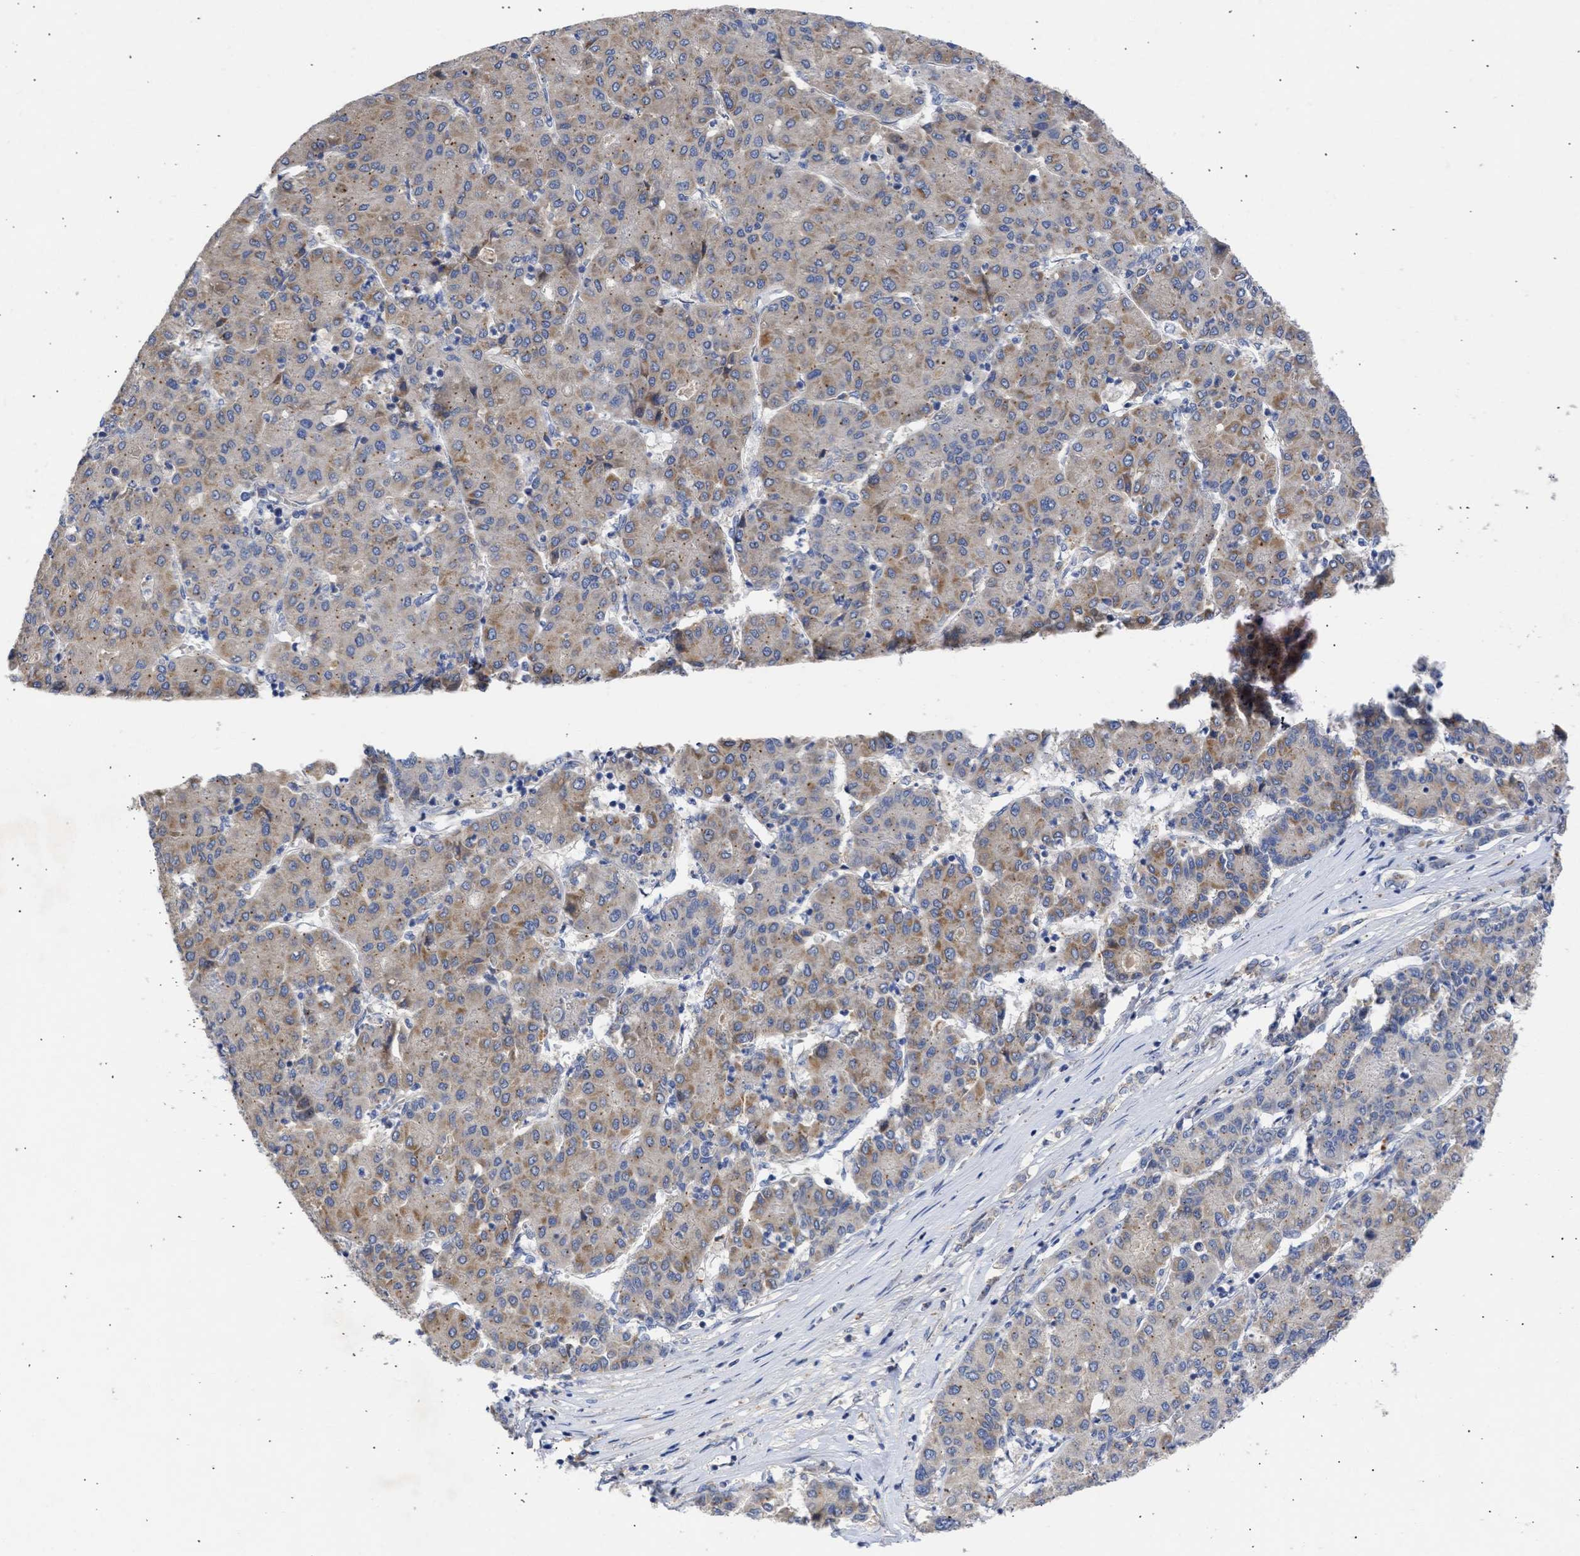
{"staining": {"intensity": "moderate", "quantity": "<25%", "location": "cytoplasmic/membranous"}, "tissue": "liver cancer", "cell_type": "Tumor cells", "image_type": "cancer", "snomed": [{"axis": "morphology", "description": "Carcinoma, Hepatocellular, NOS"}, {"axis": "topography", "description": "Liver"}], "caption": "Liver cancer (hepatocellular carcinoma) stained for a protein (brown) demonstrates moderate cytoplasmic/membranous positive expression in approximately <25% of tumor cells.", "gene": "ARHGEF4", "patient": {"sex": "male", "age": 65}}